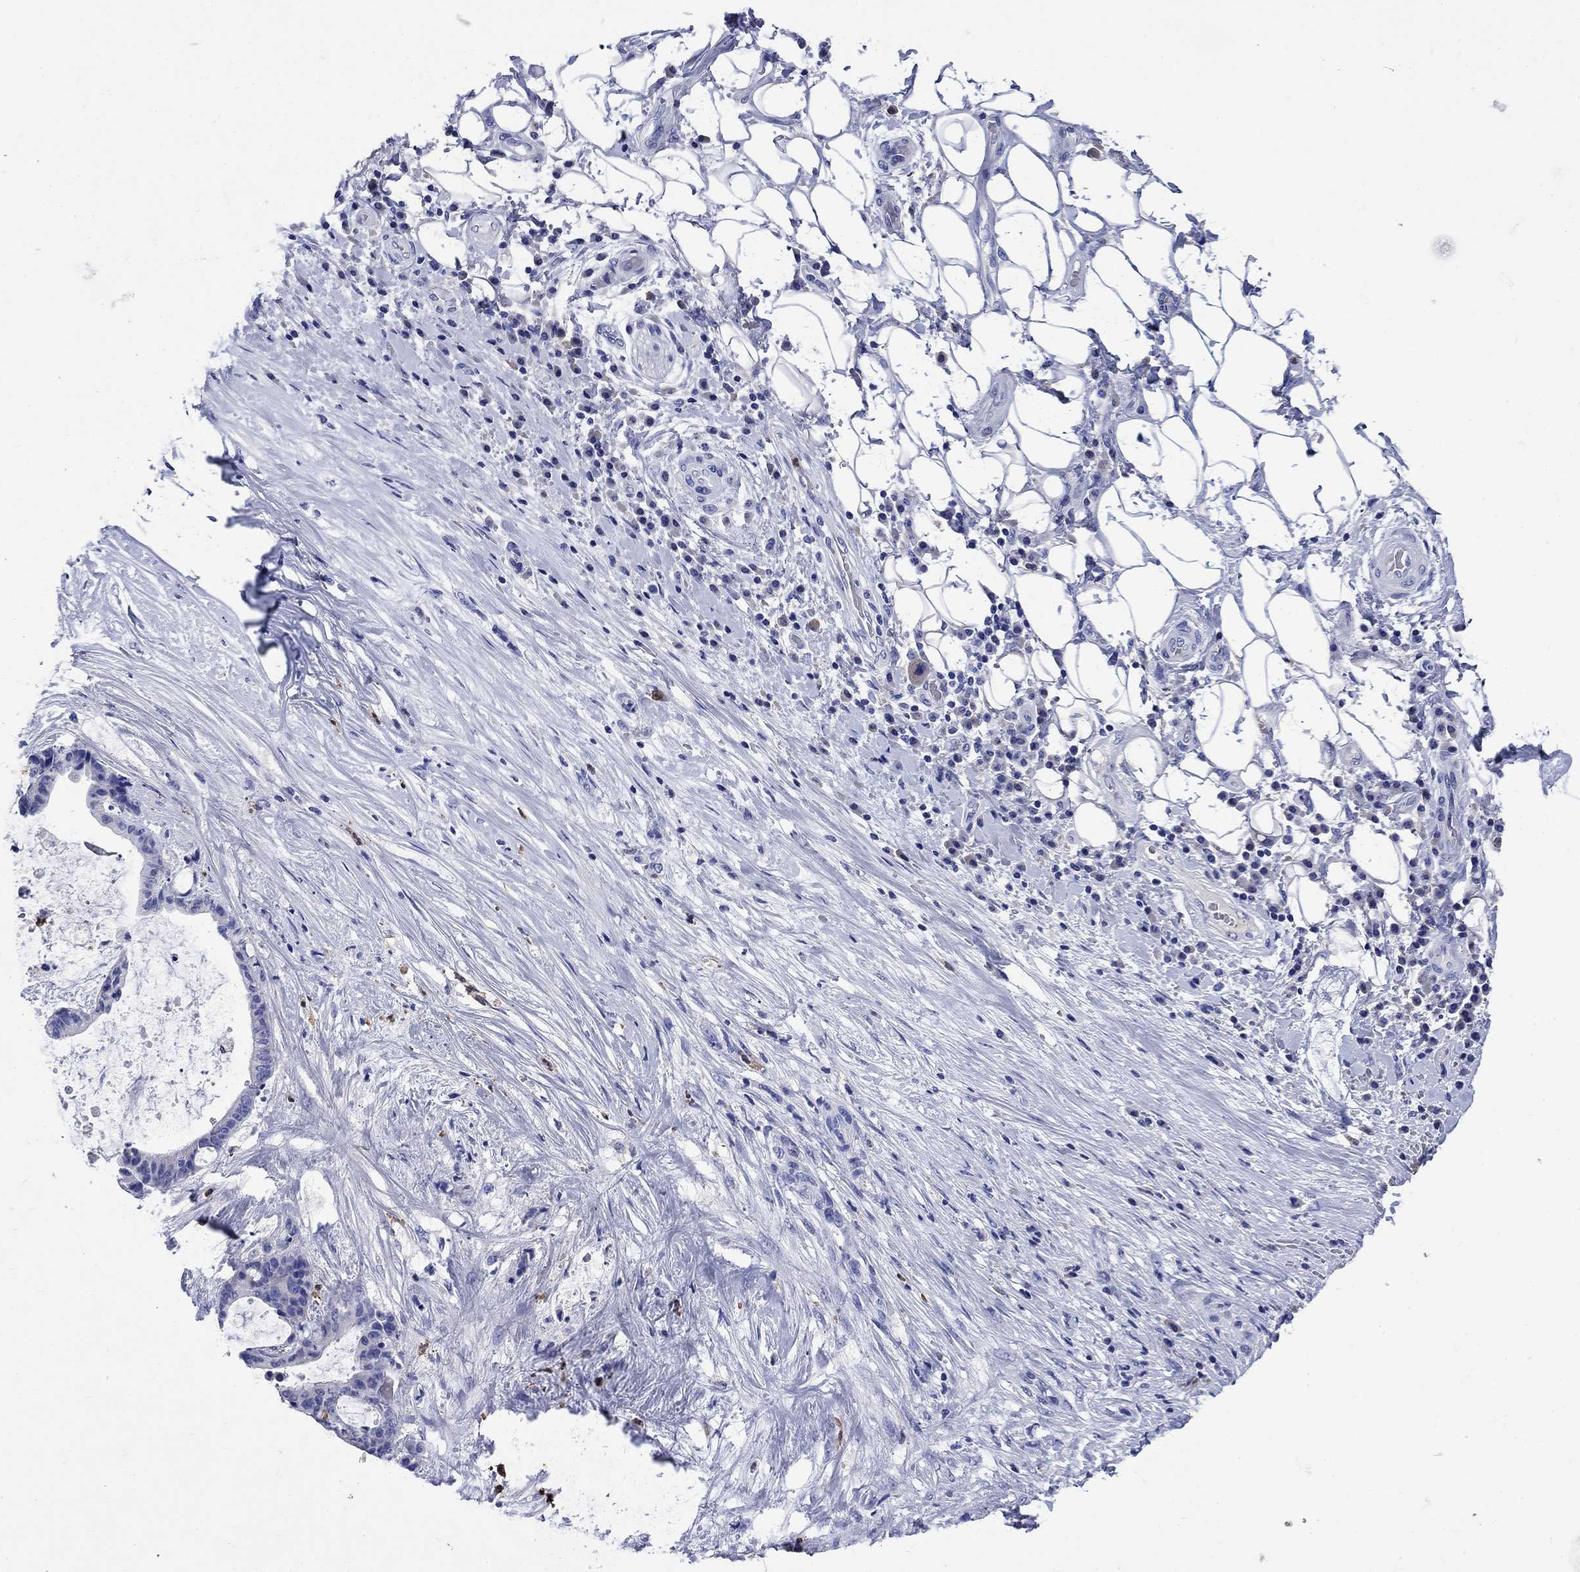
{"staining": {"intensity": "negative", "quantity": "none", "location": "none"}, "tissue": "liver cancer", "cell_type": "Tumor cells", "image_type": "cancer", "snomed": [{"axis": "morphology", "description": "Cholangiocarcinoma"}, {"axis": "topography", "description": "Liver"}], "caption": "Immunohistochemical staining of human cholangiocarcinoma (liver) demonstrates no significant expression in tumor cells.", "gene": "TFR2", "patient": {"sex": "female", "age": 73}}